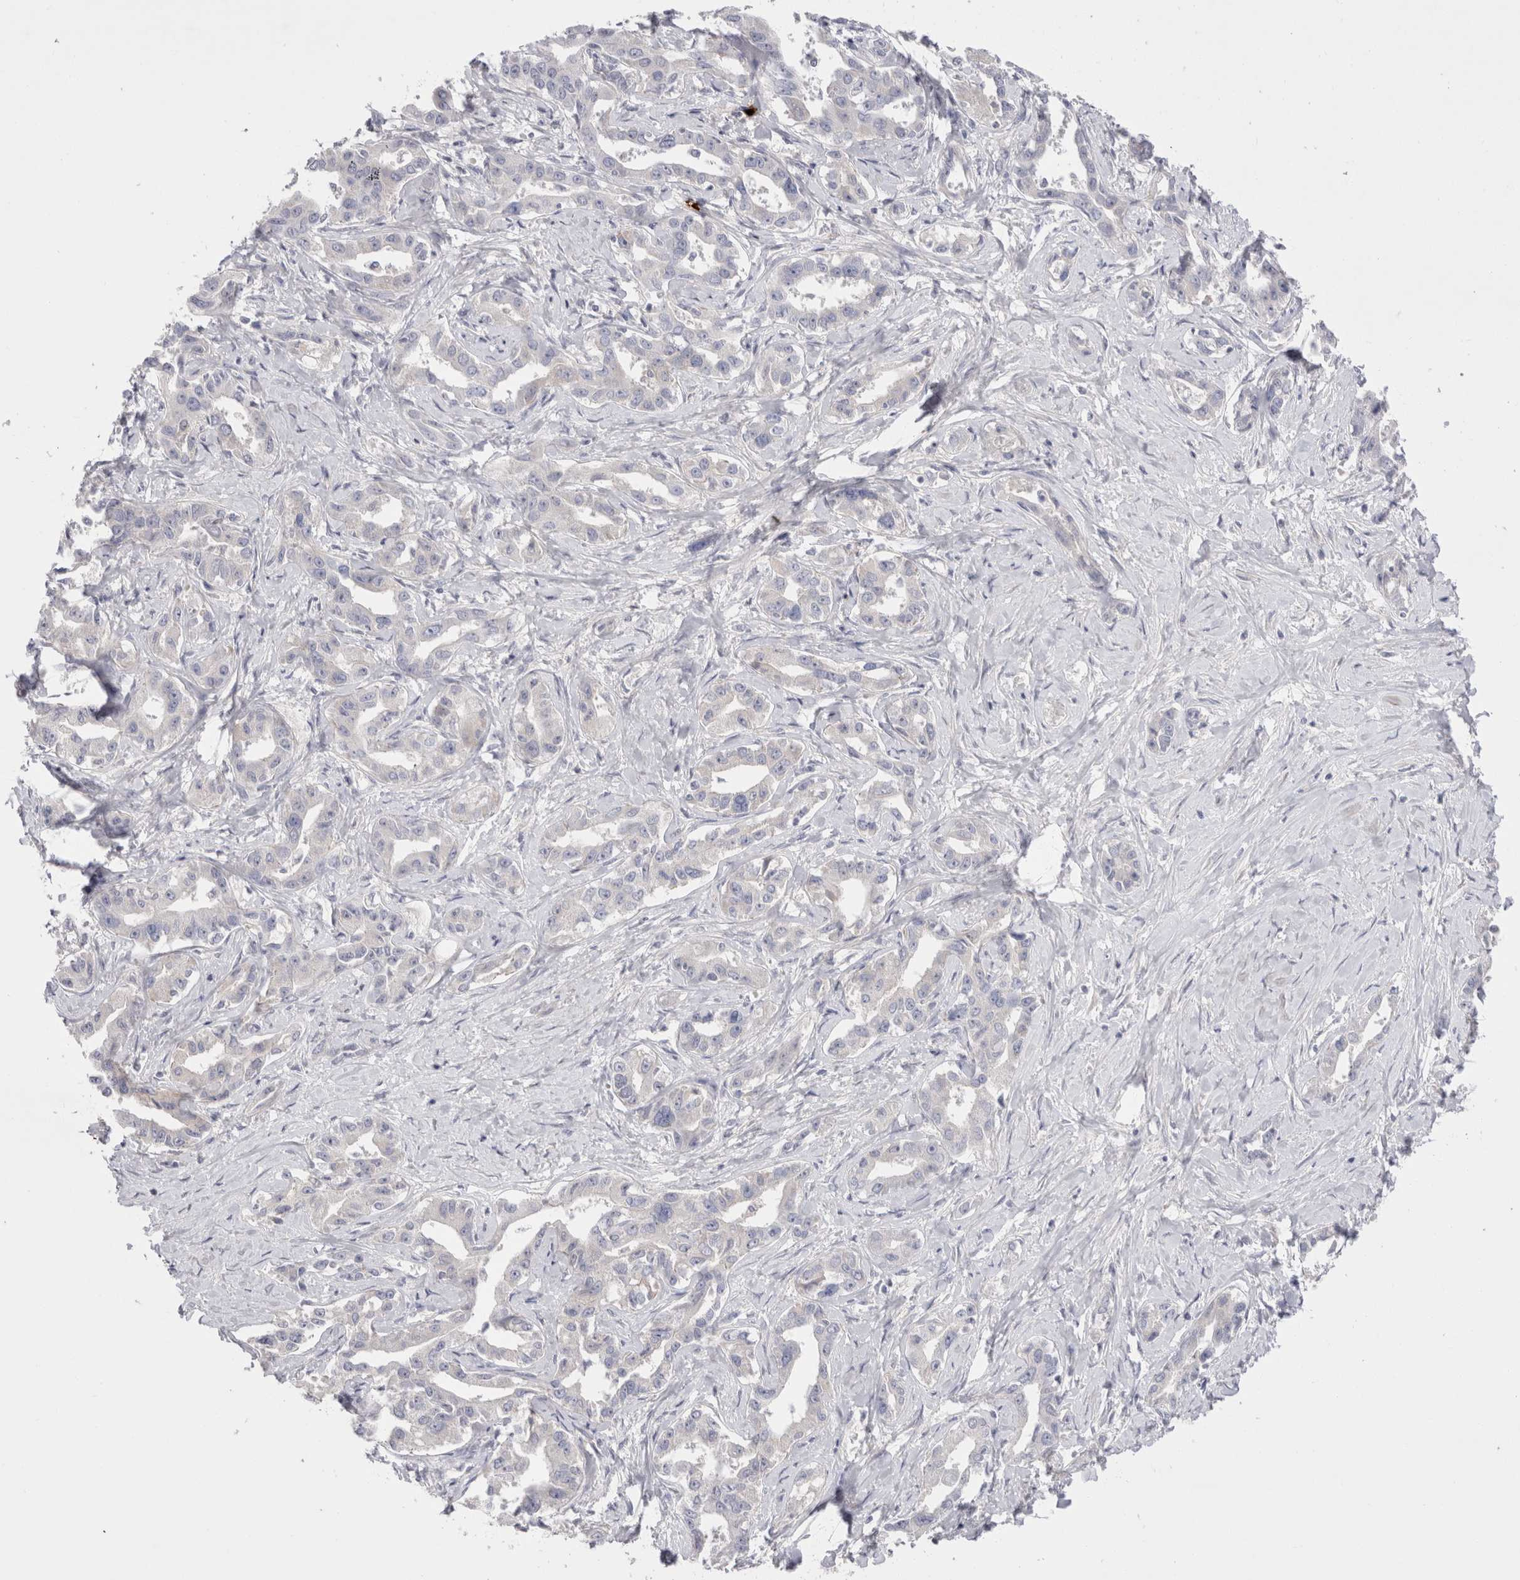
{"staining": {"intensity": "negative", "quantity": "none", "location": "none"}, "tissue": "liver cancer", "cell_type": "Tumor cells", "image_type": "cancer", "snomed": [{"axis": "morphology", "description": "Cholangiocarcinoma"}, {"axis": "topography", "description": "Liver"}], "caption": "IHC micrograph of neoplastic tissue: liver cancer stained with DAB (3,3'-diaminobenzidine) reveals no significant protein staining in tumor cells. The staining is performed using DAB (3,3'-diaminobenzidine) brown chromogen with nuclei counter-stained in using hematoxylin.", "gene": "SPINK2", "patient": {"sex": "male", "age": 59}}